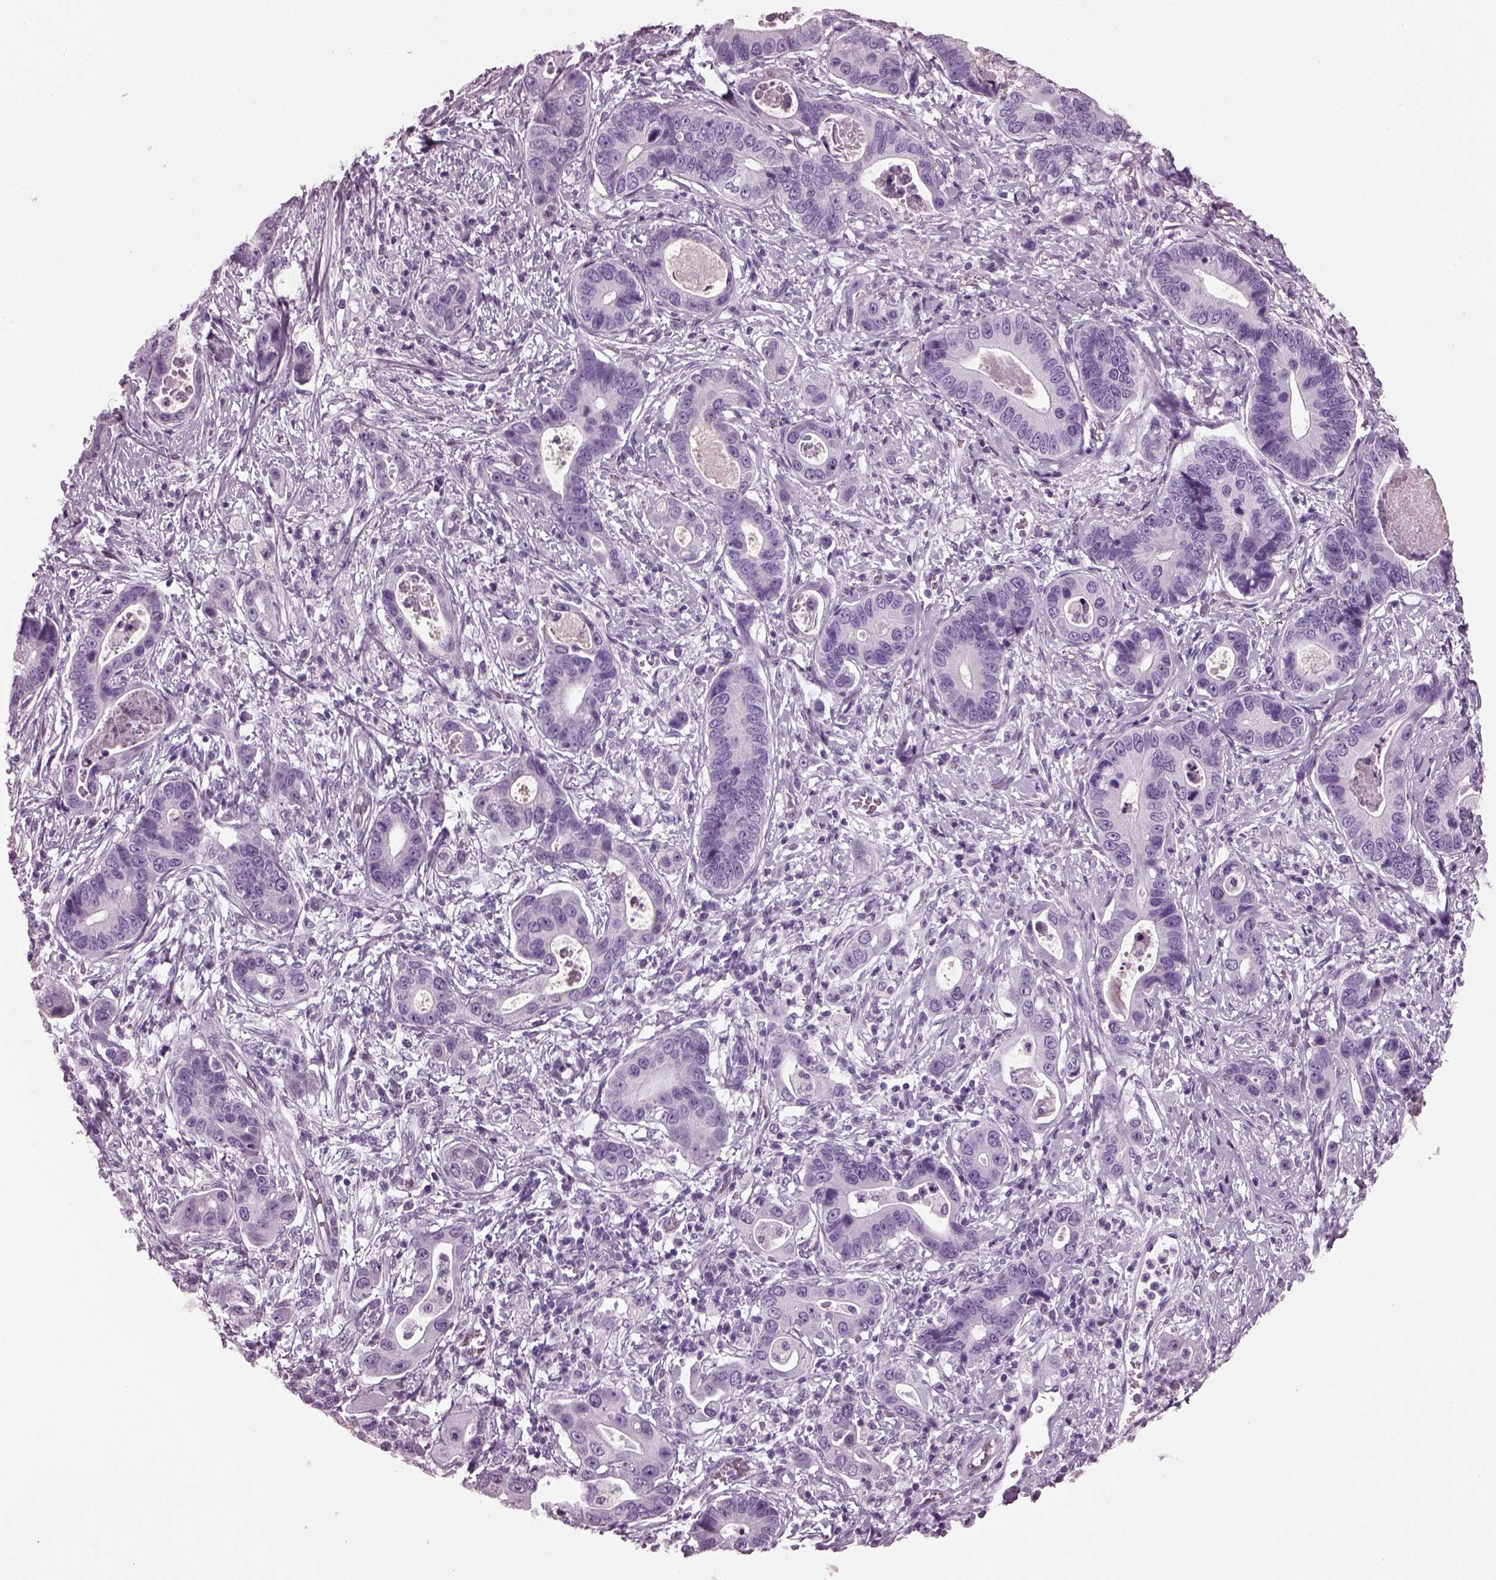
{"staining": {"intensity": "negative", "quantity": "none", "location": "none"}, "tissue": "stomach cancer", "cell_type": "Tumor cells", "image_type": "cancer", "snomed": [{"axis": "morphology", "description": "Adenocarcinoma, NOS"}, {"axis": "topography", "description": "Stomach"}], "caption": "The image displays no significant staining in tumor cells of adenocarcinoma (stomach). (IHC, brightfield microscopy, high magnification).", "gene": "KRTAP3-2", "patient": {"sex": "male", "age": 84}}